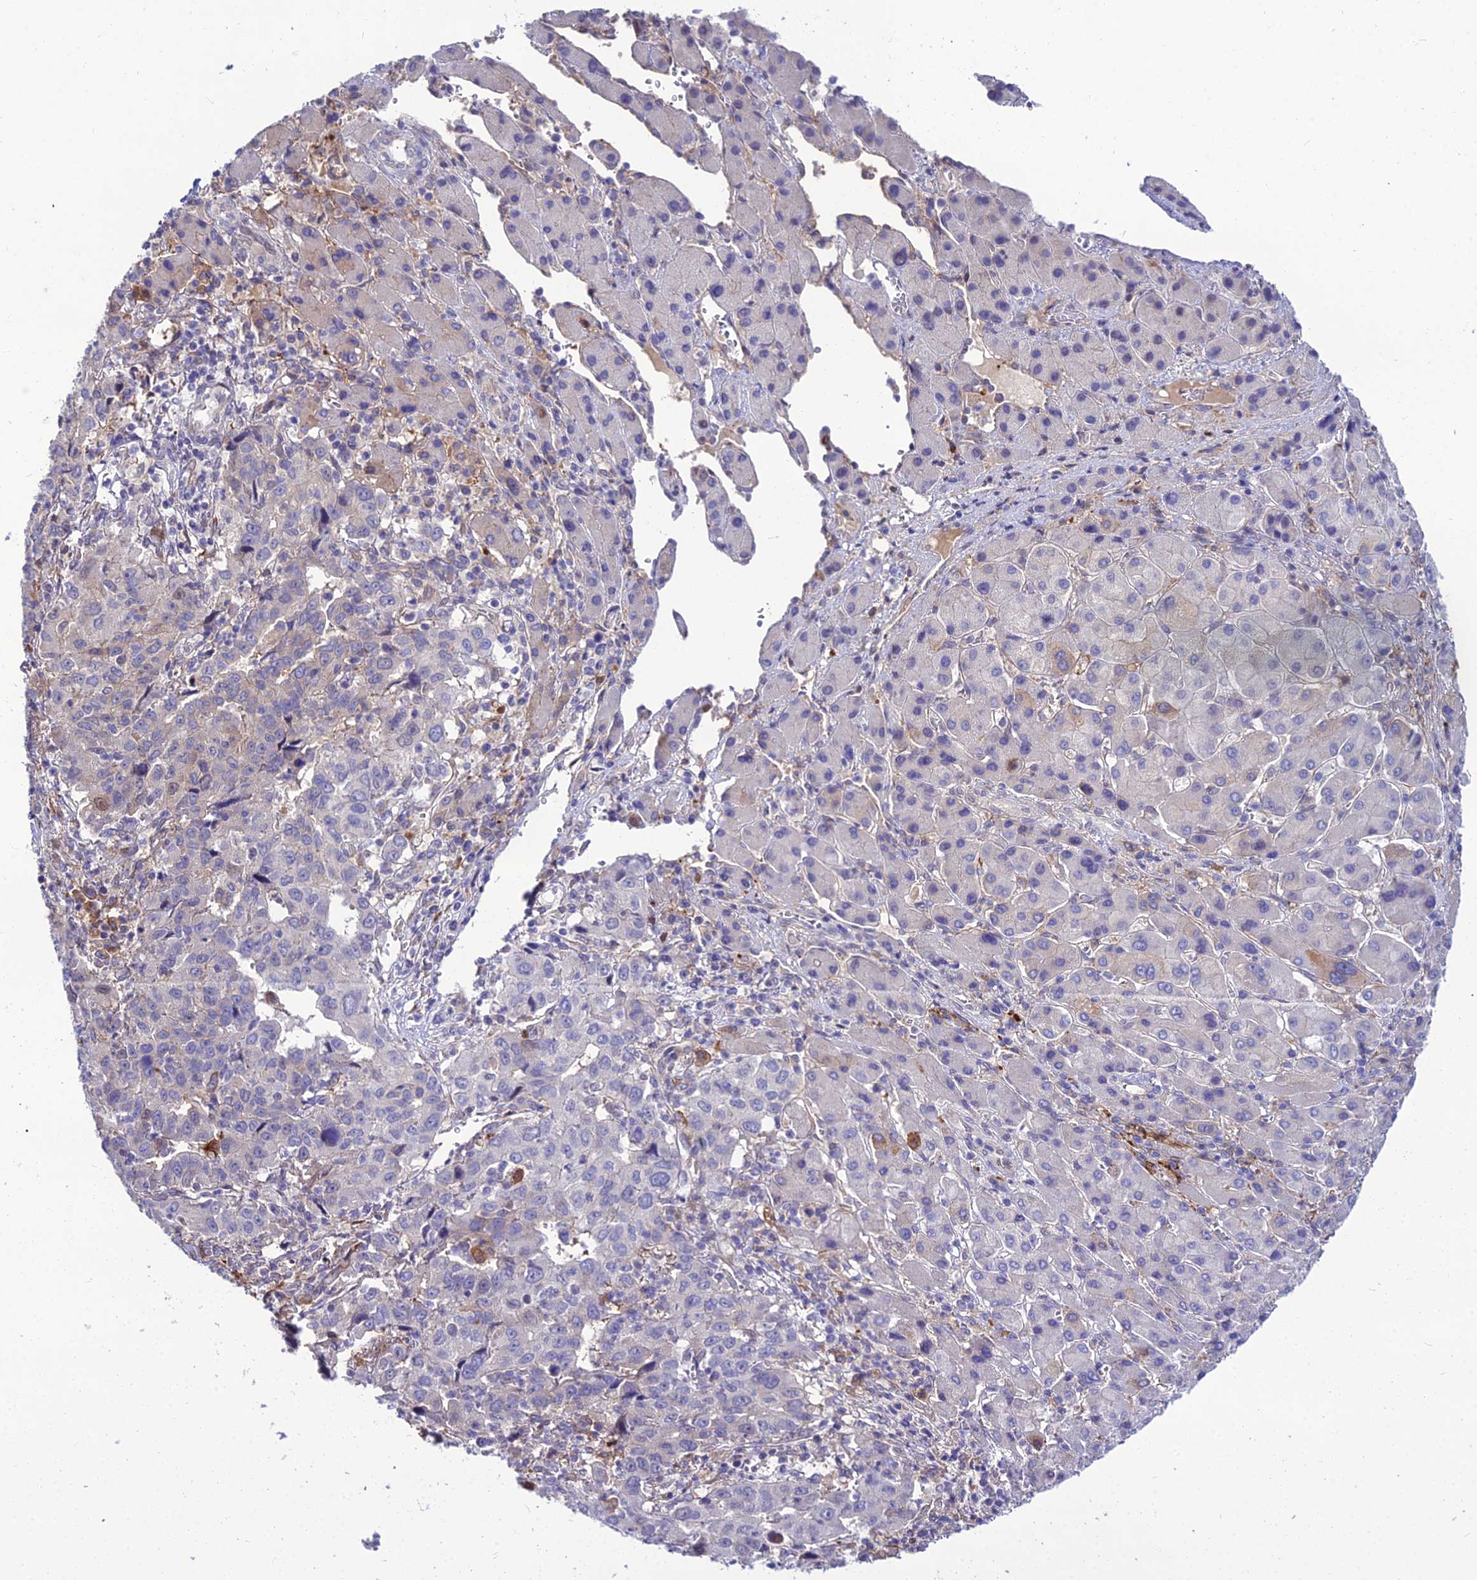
{"staining": {"intensity": "negative", "quantity": "none", "location": "none"}, "tissue": "liver cancer", "cell_type": "Tumor cells", "image_type": "cancer", "snomed": [{"axis": "morphology", "description": "Carcinoma, Hepatocellular, NOS"}, {"axis": "topography", "description": "Liver"}], "caption": "Immunohistochemical staining of liver cancer (hepatocellular carcinoma) shows no significant positivity in tumor cells. (Immunohistochemistry (ihc), brightfield microscopy, high magnification).", "gene": "MB21D2", "patient": {"sex": "male", "age": 63}}